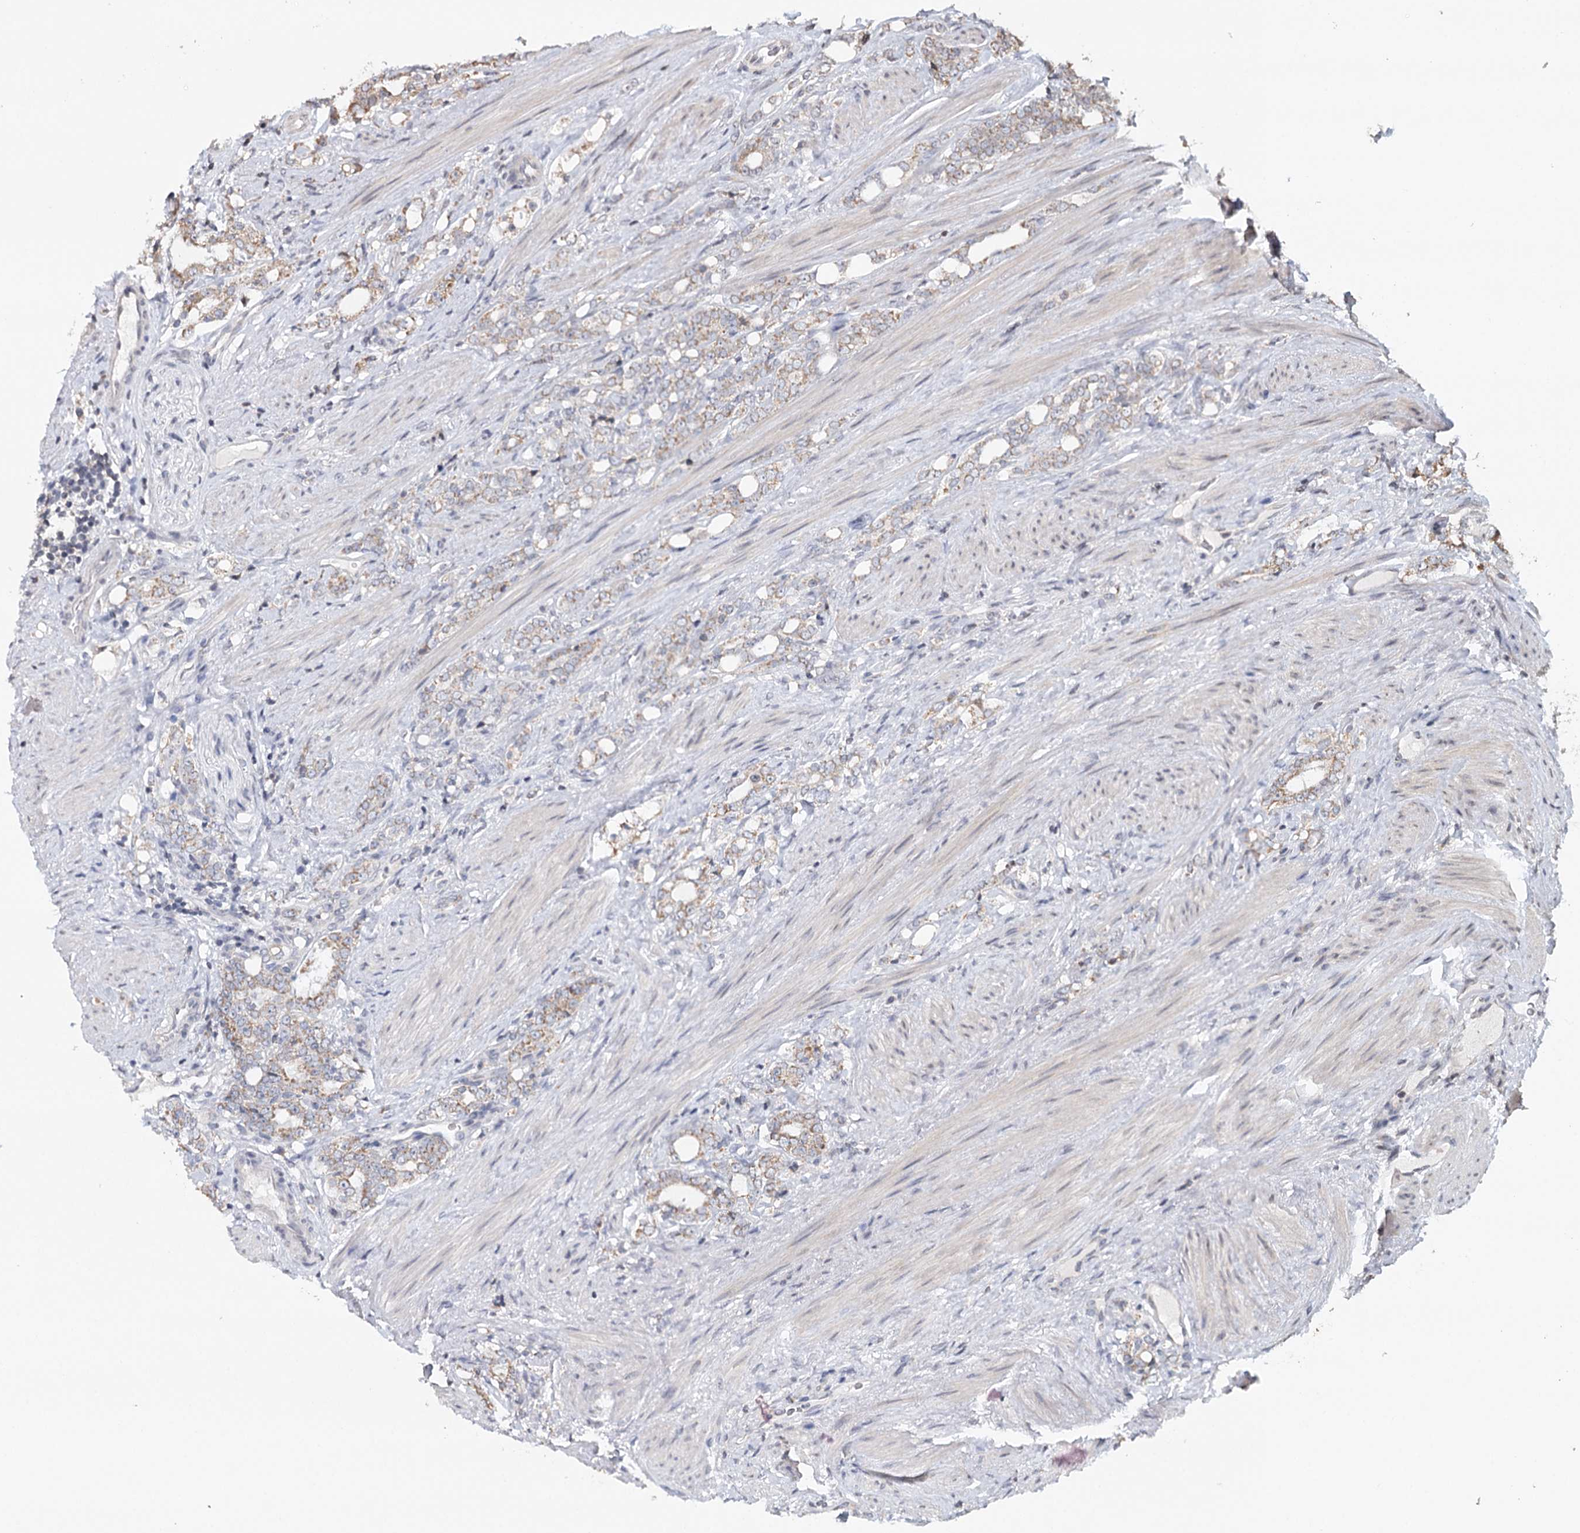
{"staining": {"intensity": "weak", "quantity": ">75%", "location": "cytoplasmic/membranous"}, "tissue": "prostate cancer", "cell_type": "Tumor cells", "image_type": "cancer", "snomed": [{"axis": "morphology", "description": "Adenocarcinoma, High grade"}, {"axis": "topography", "description": "Prostate"}], "caption": "Immunohistochemistry photomicrograph of human prostate cancer (high-grade adenocarcinoma) stained for a protein (brown), which displays low levels of weak cytoplasmic/membranous expression in approximately >75% of tumor cells.", "gene": "ICOS", "patient": {"sex": "male", "age": 64}}